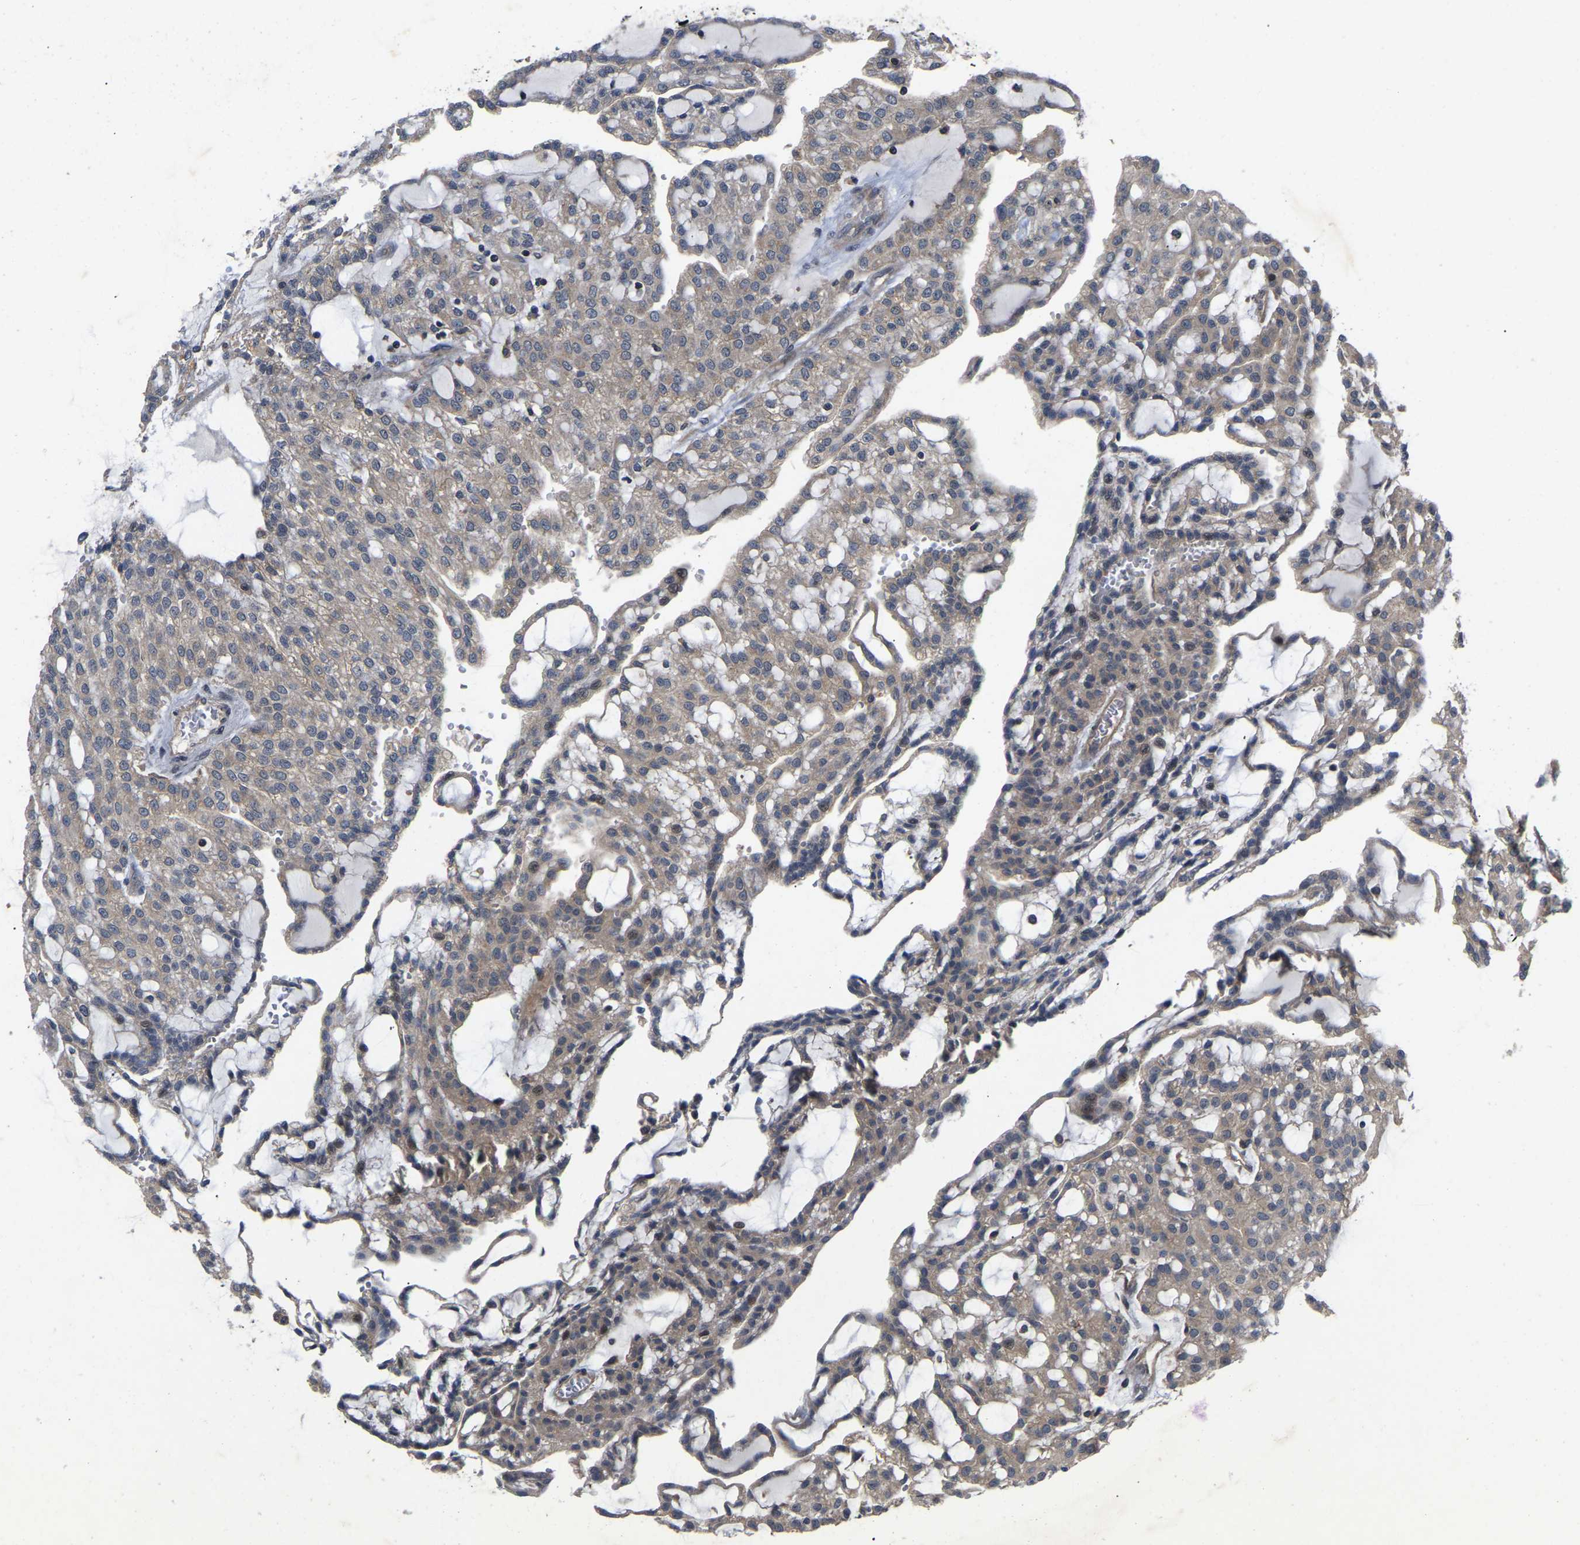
{"staining": {"intensity": "weak", "quantity": ">75%", "location": "cytoplasmic/membranous"}, "tissue": "renal cancer", "cell_type": "Tumor cells", "image_type": "cancer", "snomed": [{"axis": "morphology", "description": "Adenocarcinoma, NOS"}, {"axis": "topography", "description": "Kidney"}], "caption": "Renal cancer (adenocarcinoma) was stained to show a protein in brown. There is low levels of weak cytoplasmic/membranous expression in about >75% of tumor cells.", "gene": "PRDM14", "patient": {"sex": "male", "age": 63}}